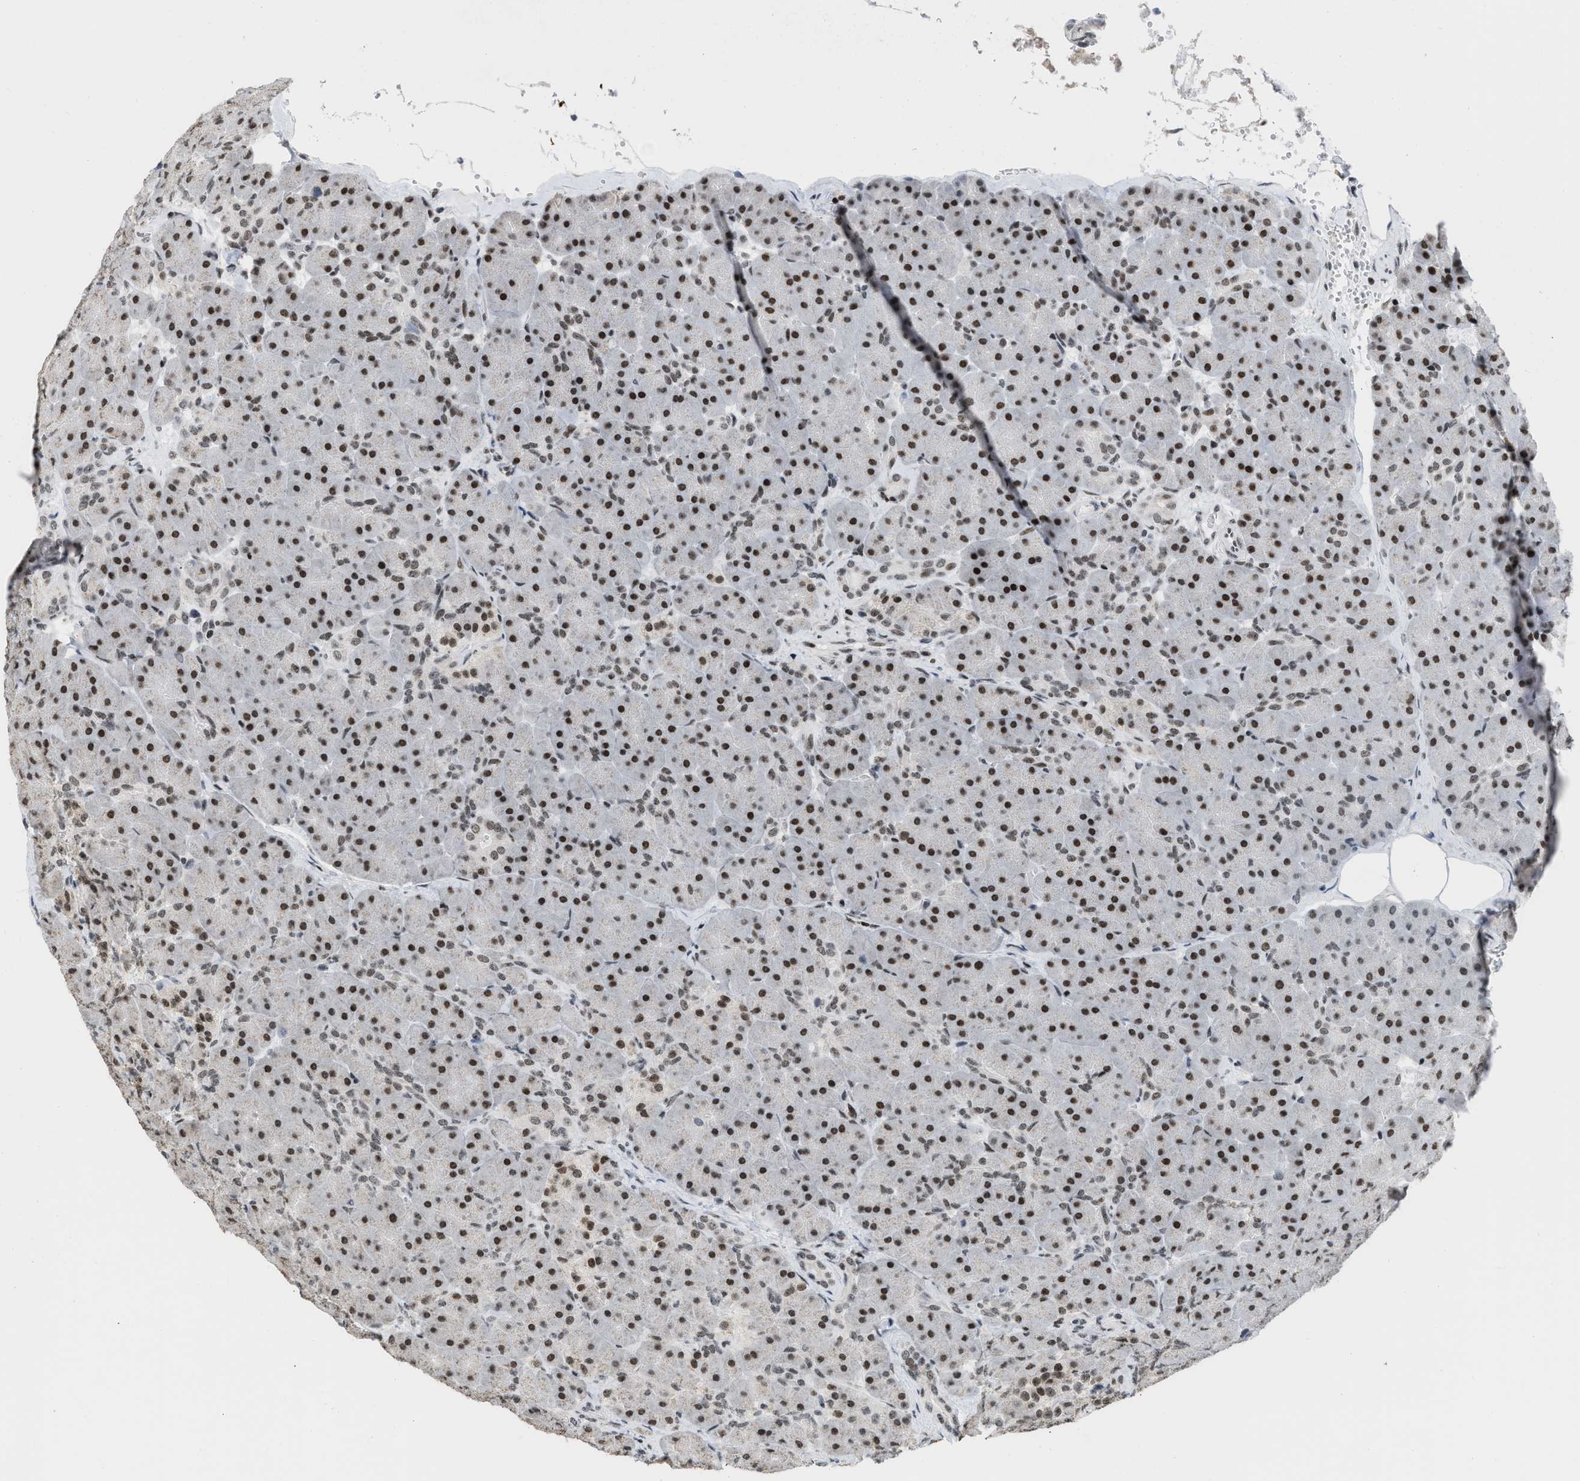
{"staining": {"intensity": "strong", "quantity": ">75%", "location": "nuclear"}, "tissue": "pancreas", "cell_type": "Exocrine glandular cells", "image_type": "normal", "snomed": [{"axis": "morphology", "description": "Normal tissue, NOS"}, {"axis": "topography", "description": "Pancreas"}], "caption": "Immunohistochemistry (IHC) photomicrograph of benign human pancreas stained for a protein (brown), which reveals high levels of strong nuclear positivity in approximately >75% of exocrine glandular cells.", "gene": "TERF2IP", "patient": {"sex": "male", "age": 66}}